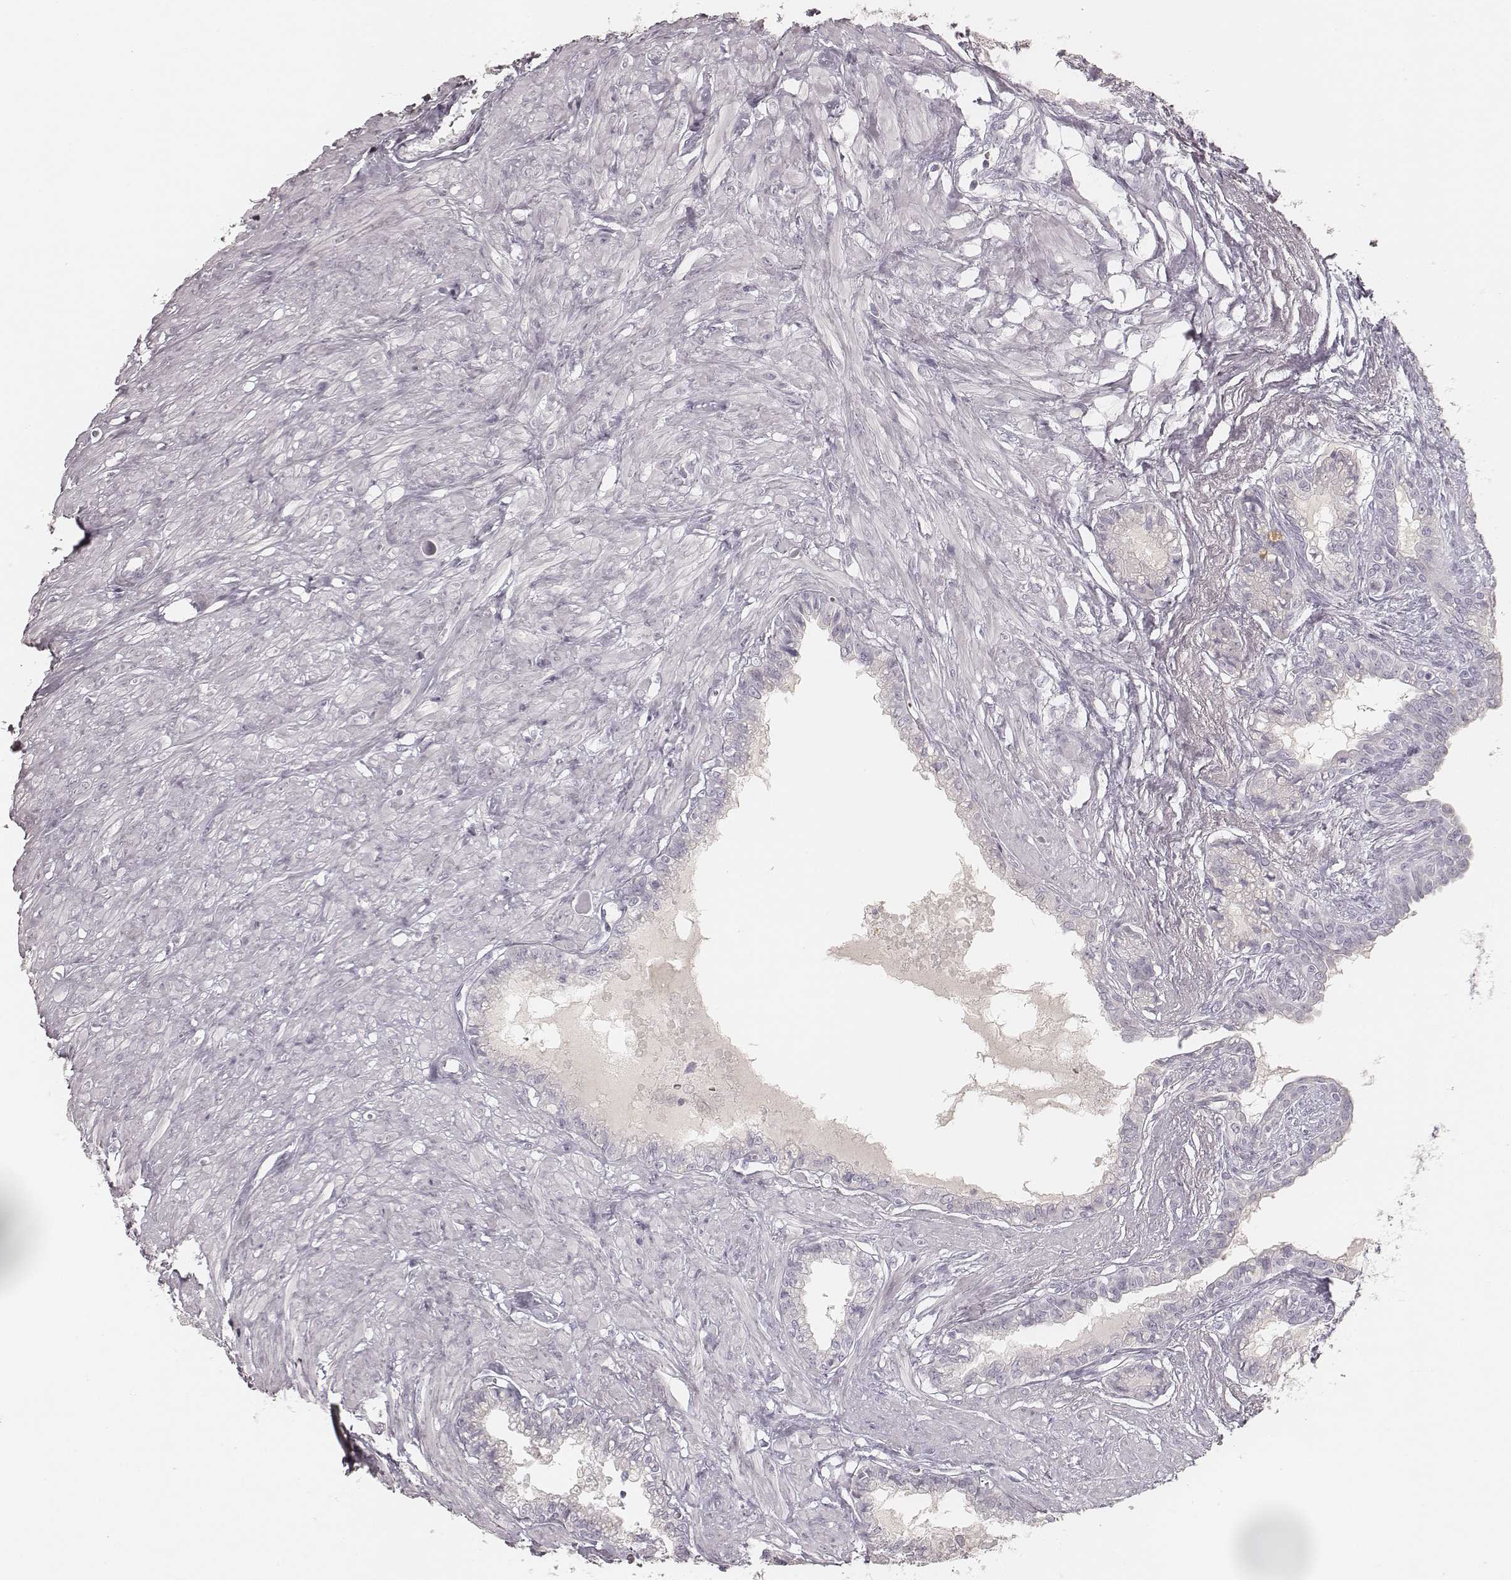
{"staining": {"intensity": "negative", "quantity": "none", "location": "none"}, "tissue": "seminal vesicle", "cell_type": "Glandular cells", "image_type": "normal", "snomed": [{"axis": "morphology", "description": "Normal tissue, NOS"}, {"axis": "morphology", "description": "Urothelial carcinoma, NOS"}, {"axis": "topography", "description": "Urinary bladder"}, {"axis": "topography", "description": "Seminal veicle"}], "caption": "Immunohistochemistry micrograph of unremarkable seminal vesicle stained for a protein (brown), which demonstrates no expression in glandular cells.", "gene": "KRT31", "patient": {"sex": "male", "age": 76}}